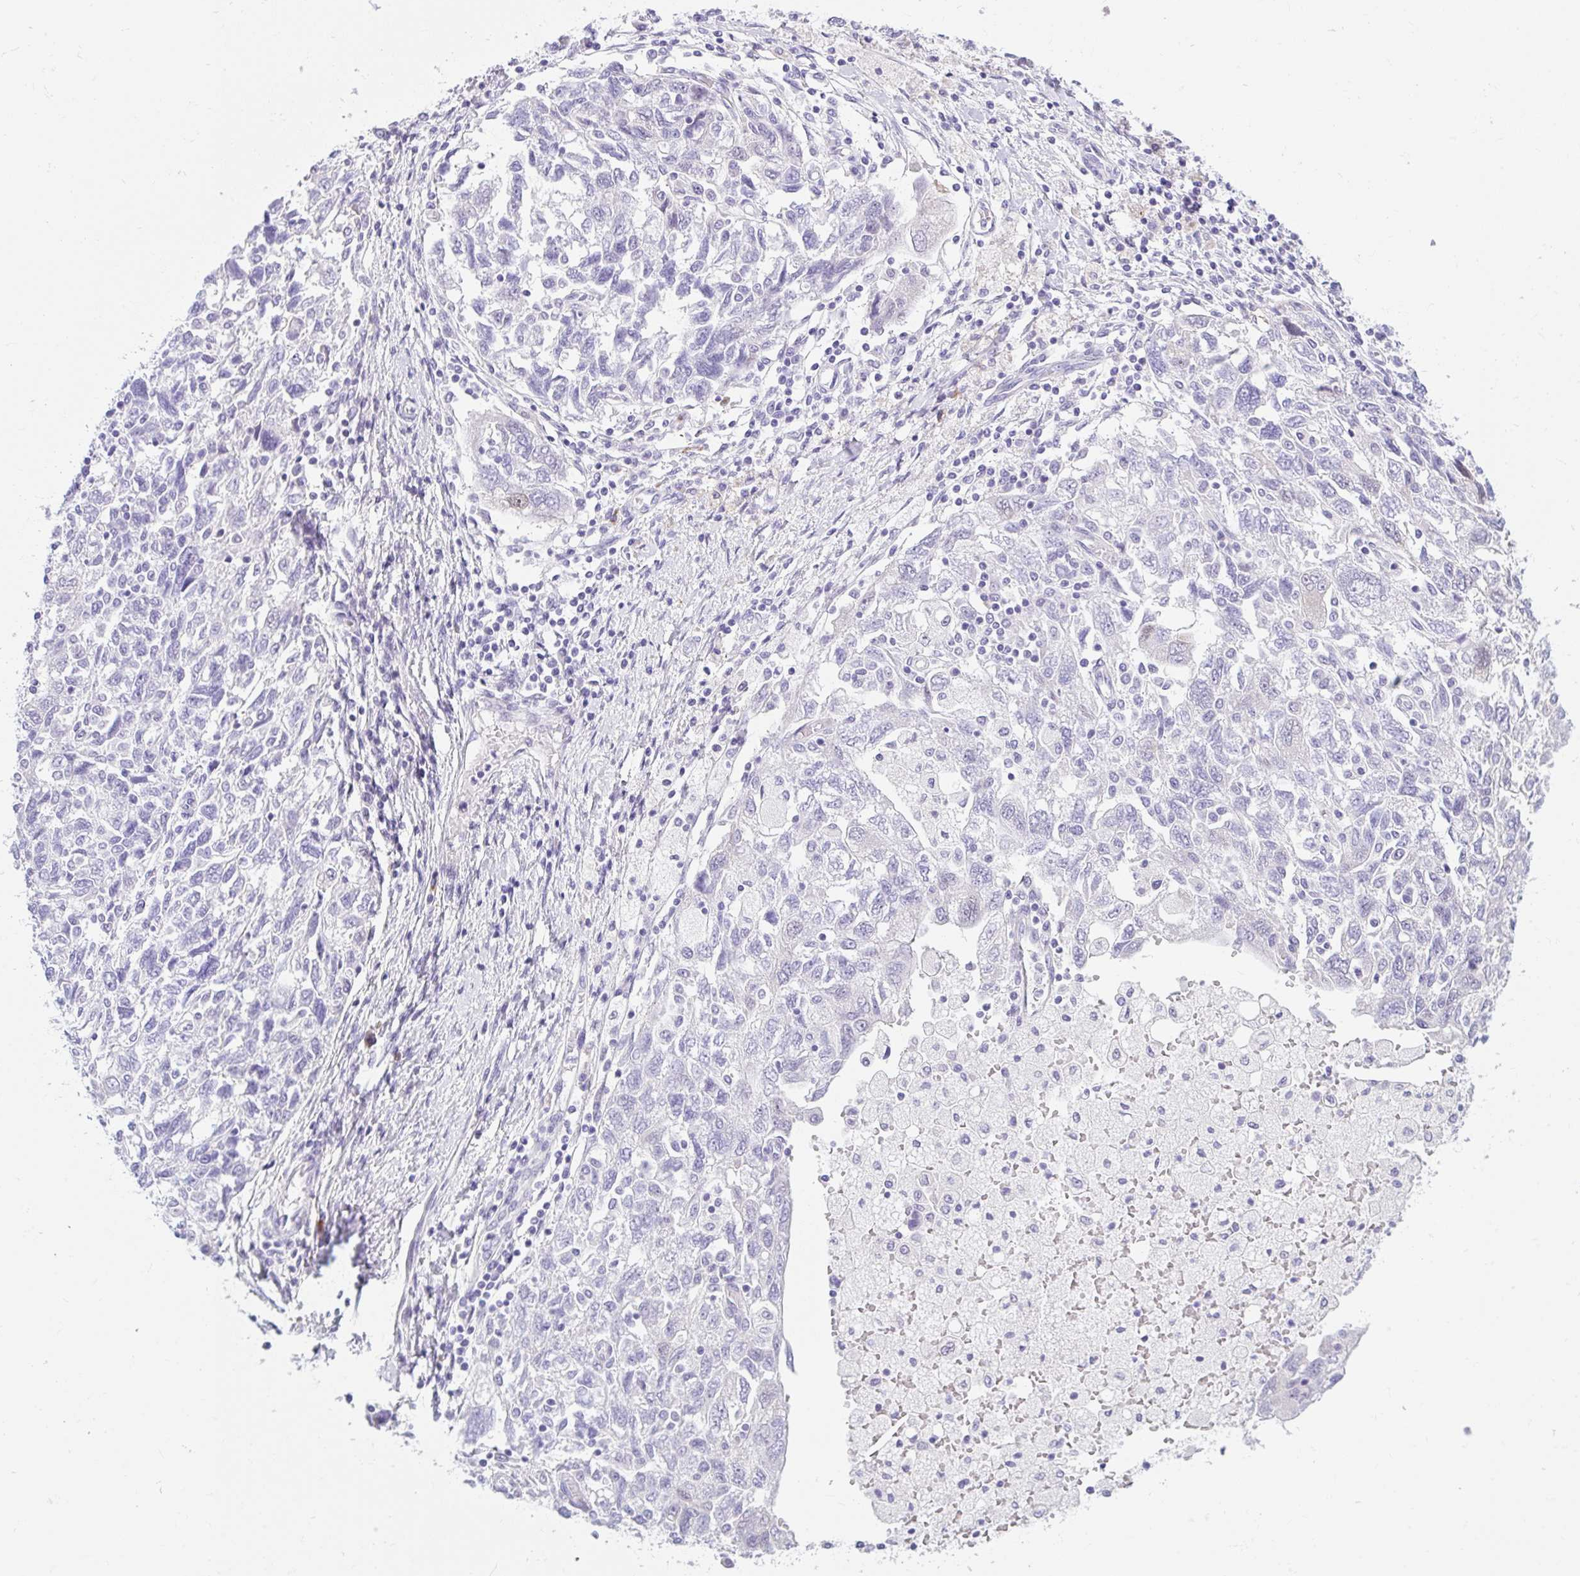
{"staining": {"intensity": "negative", "quantity": "none", "location": "none"}, "tissue": "ovarian cancer", "cell_type": "Tumor cells", "image_type": "cancer", "snomed": [{"axis": "morphology", "description": "Carcinoma, NOS"}, {"axis": "morphology", "description": "Cystadenocarcinoma, serous, NOS"}, {"axis": "topography", "description": "Ovary"}], "caption": "The image exhibits no significant staining in tumor cells of serous cystadenocarcinoma (ovarian). (DAB immunohistochemistry visualized using brightfield microscopy, high magnification).", "gene": "GOLGA8A", "patient": {"sex": "female", "age": 69}}